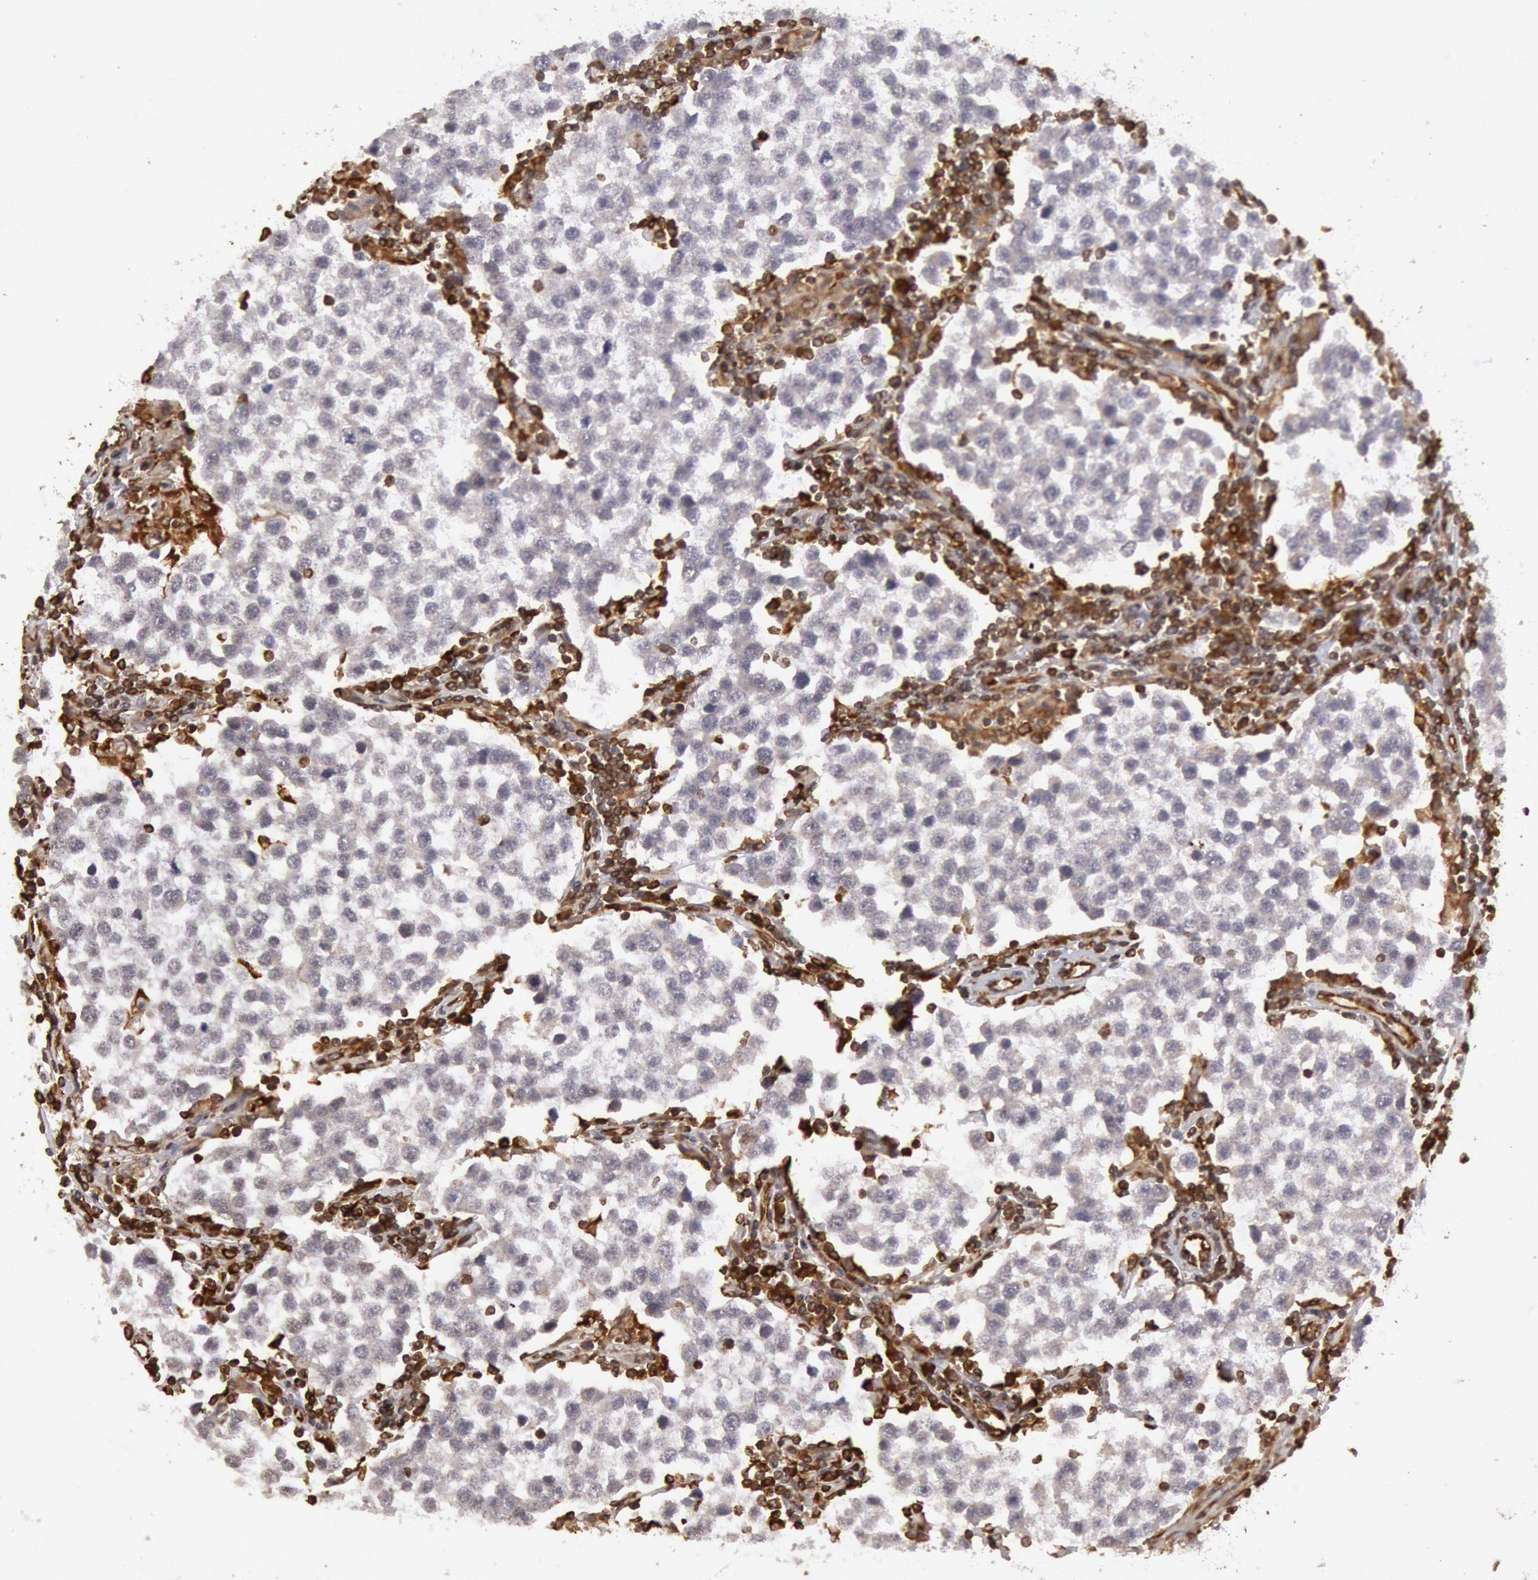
{"staining": {"intensity": "negative", "quantity": "none", "location": "none"}, "tissue": "testis cancer", "cell_type": "Tumor cells", "image_type": "cancer", "snomed": [{"axis": "morphology", "description": "Seminoma, NOS"}, {"axis": "topography", "description": "Testis"}], "caption": "Tumor cells show no significant positivity in testis cancer.", "gene": "TAP2", "patient": {"sex": "male", "age": 36}}